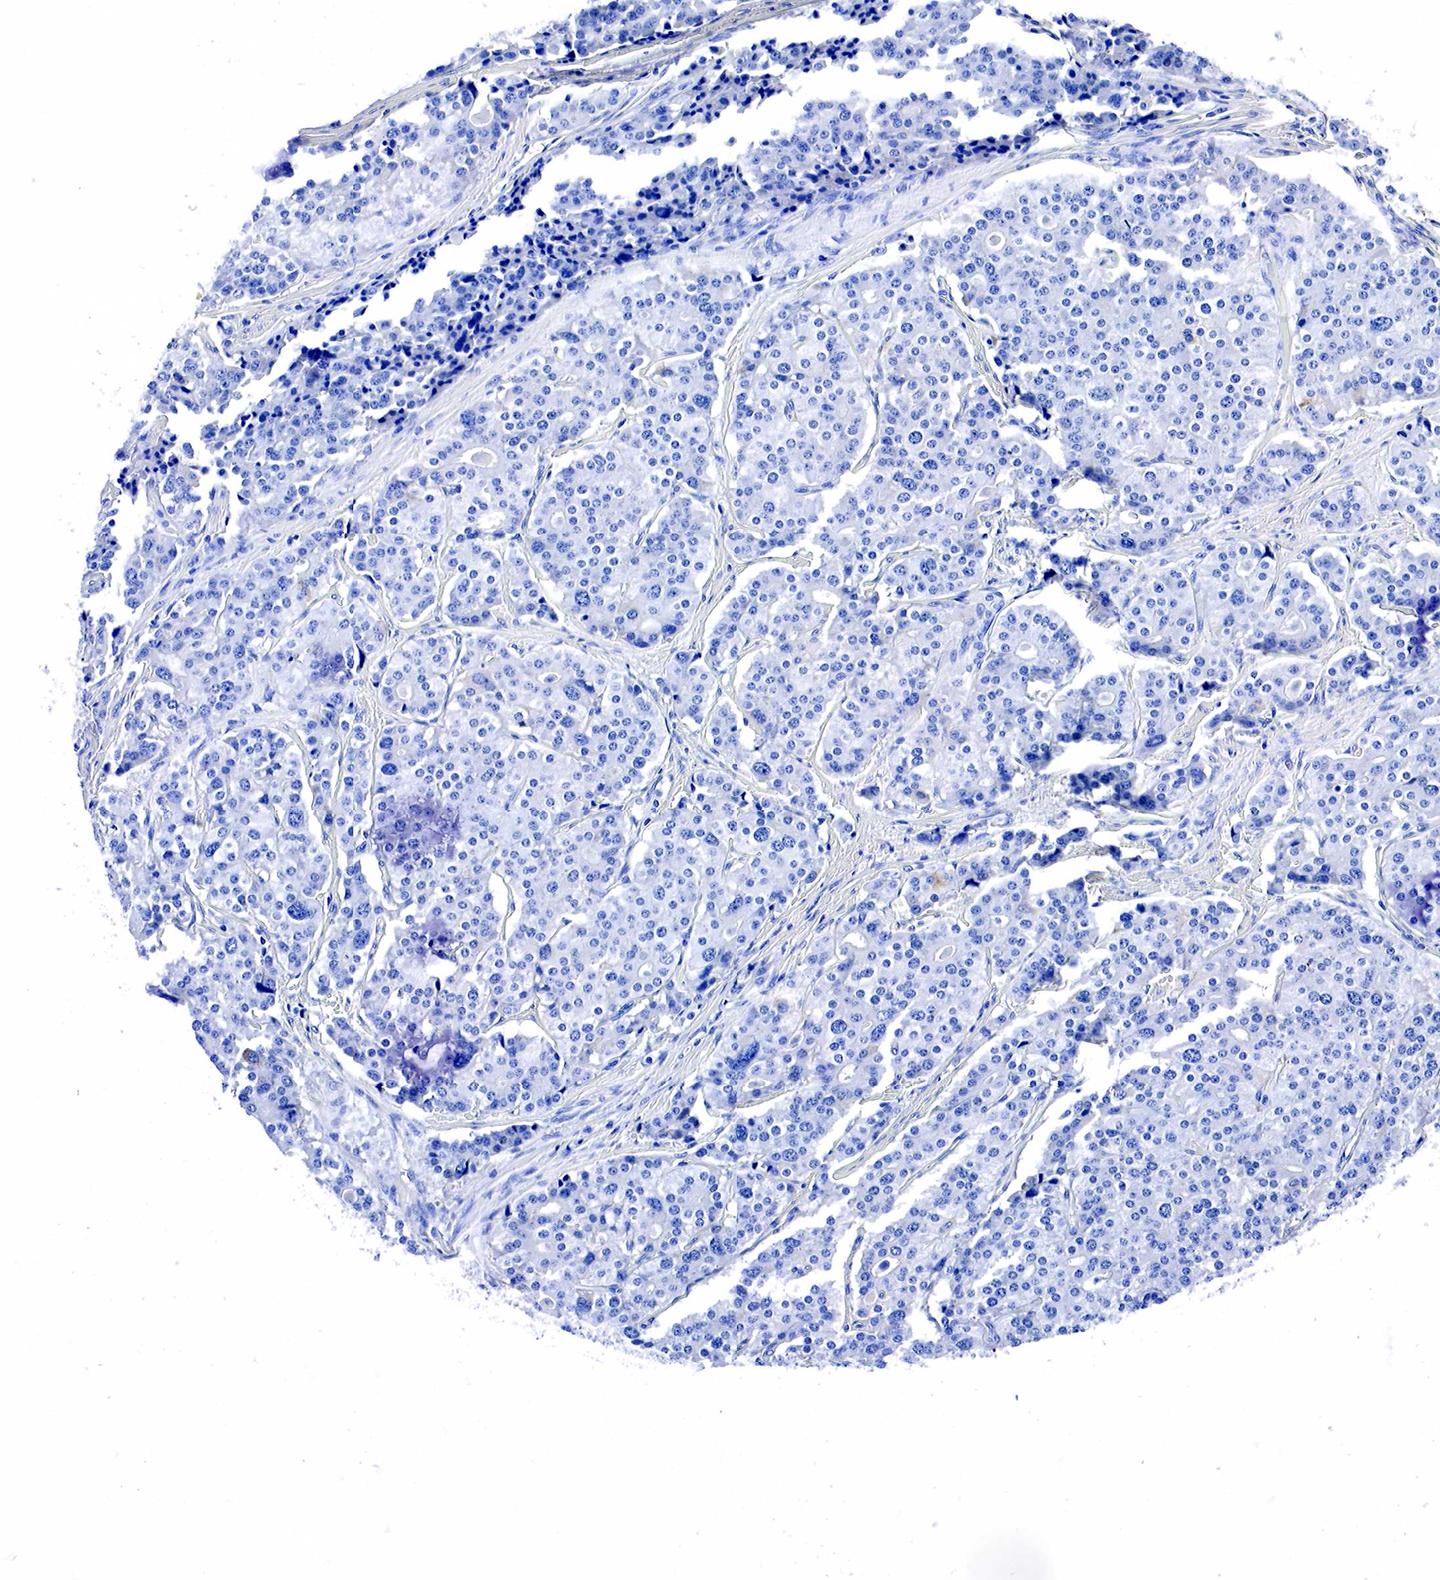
{"staining": {"intensity": "negative", "quantity": "none", "location": "none"}, "tissue": "carcinoid", "cell_type": "Tumor cells", "image_type": "cancer", "snomed": [{"axis": "morphology", "description": "Carcinoid, malignant, NOS"}, {"axis": "topography", "description": "Small intestine"}], "caption": "This is an immunohistochemistry (IHC) image of human carcinoid. There is no positivity in tumor cells.", "gene": "ACP3", "patient": {"sex": "male", "age": 63}}